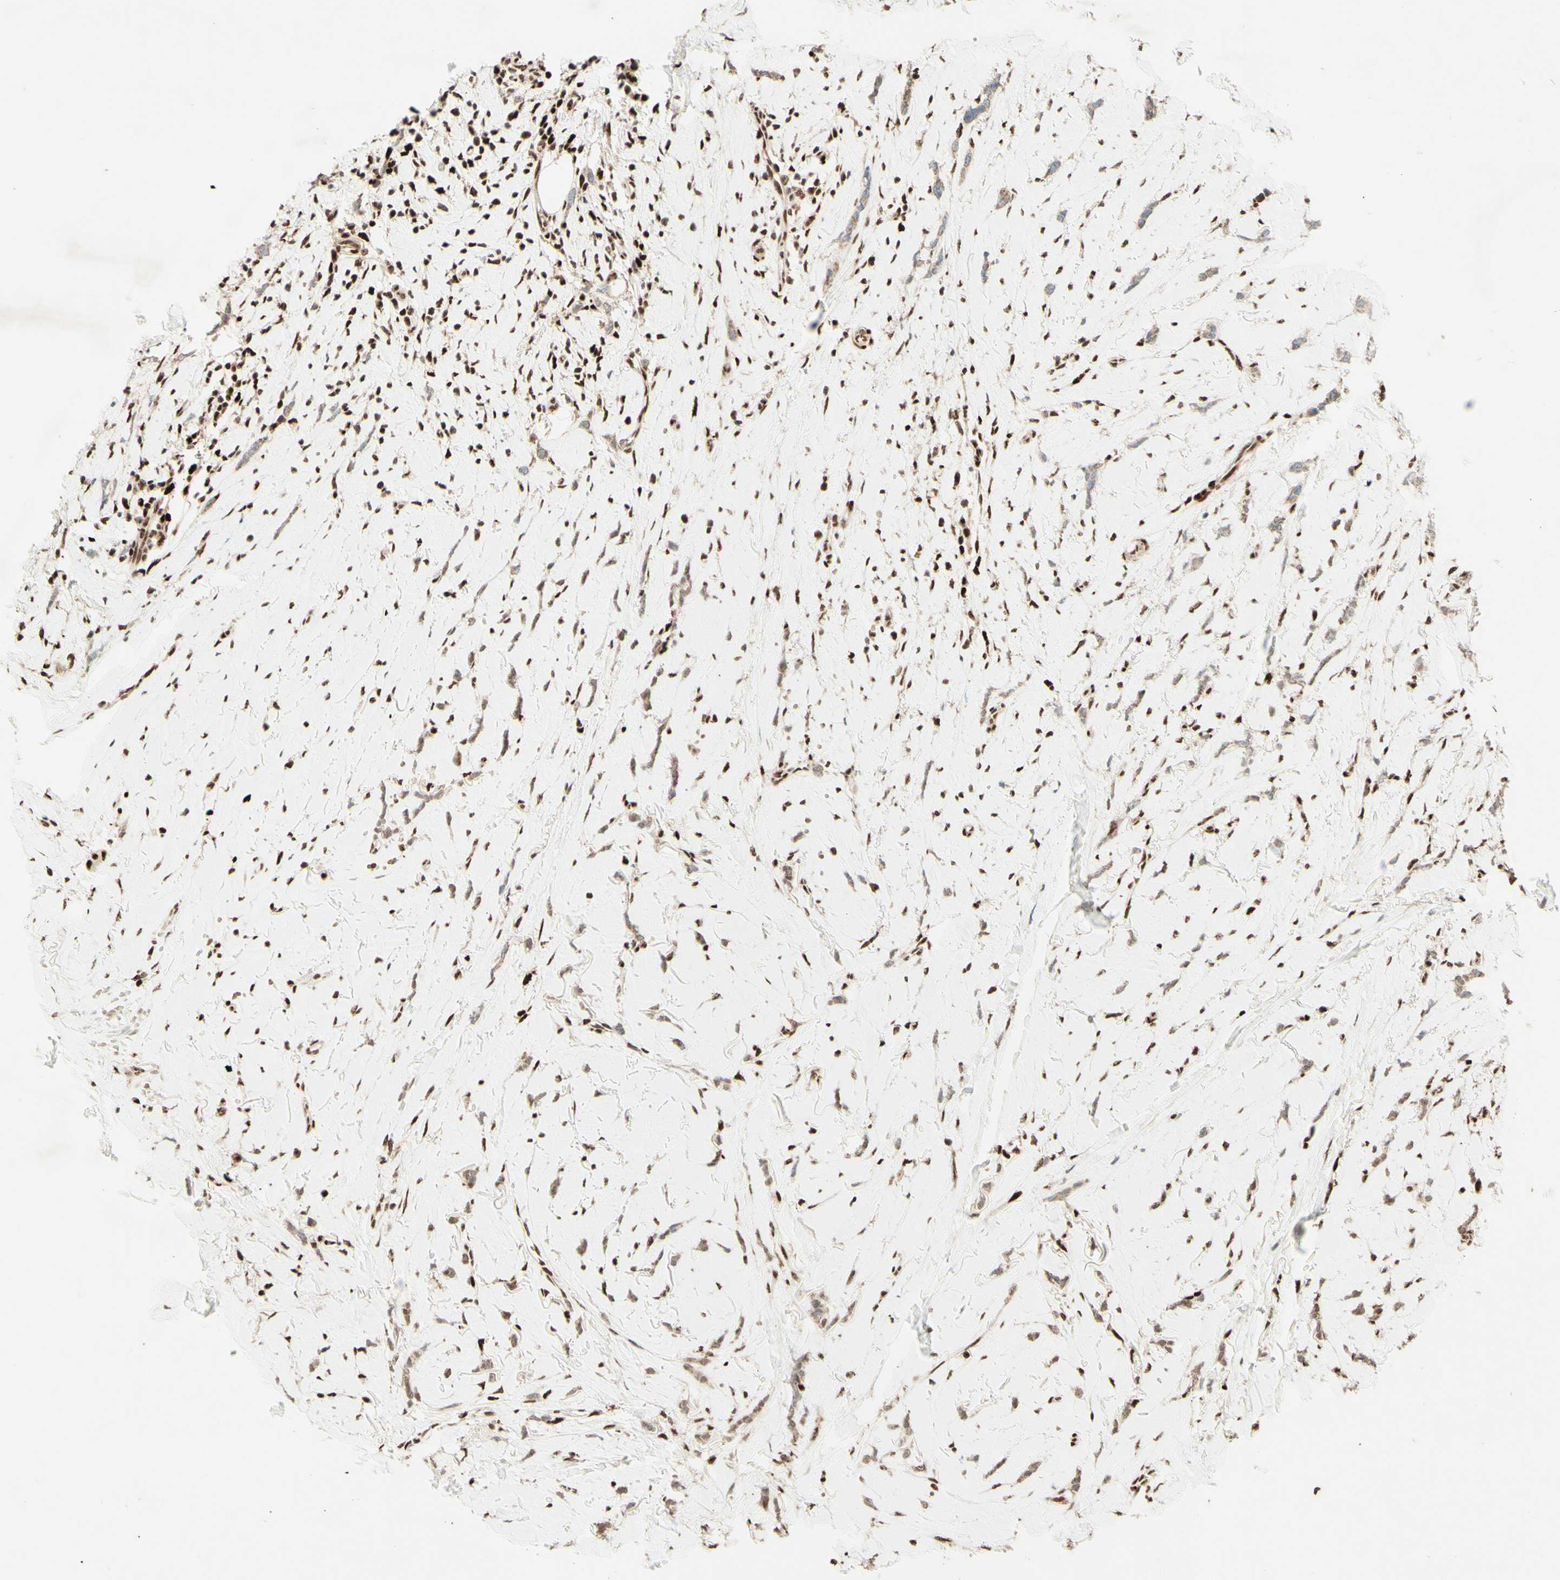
{"staining": {"intensity": "weak", "quantity": ">75%", "location": "nuclear"}, "tissue": "breast cancer", "cell_type": "Tumor cells", "image_type": "cancer", "snomed": [{"axis": "morphology", "description": "Lobular carcinoma"}, {"axis": "topography", "description": "Skin"}, {"axis": "topography", "description": "Breast"}], "caption": "Immunohistochemistry of breast cancer (lobular carcinoma) reveals low levels of weak nuclear positivity in about >75% of tumor cells. The protein of interest is stained brown, and the nuclei are stained in blue (DAB IHC with brightfield microscopy, high magnification).", "gene": "NR3C1", "patient": {"sex": "female", "age": 46}}